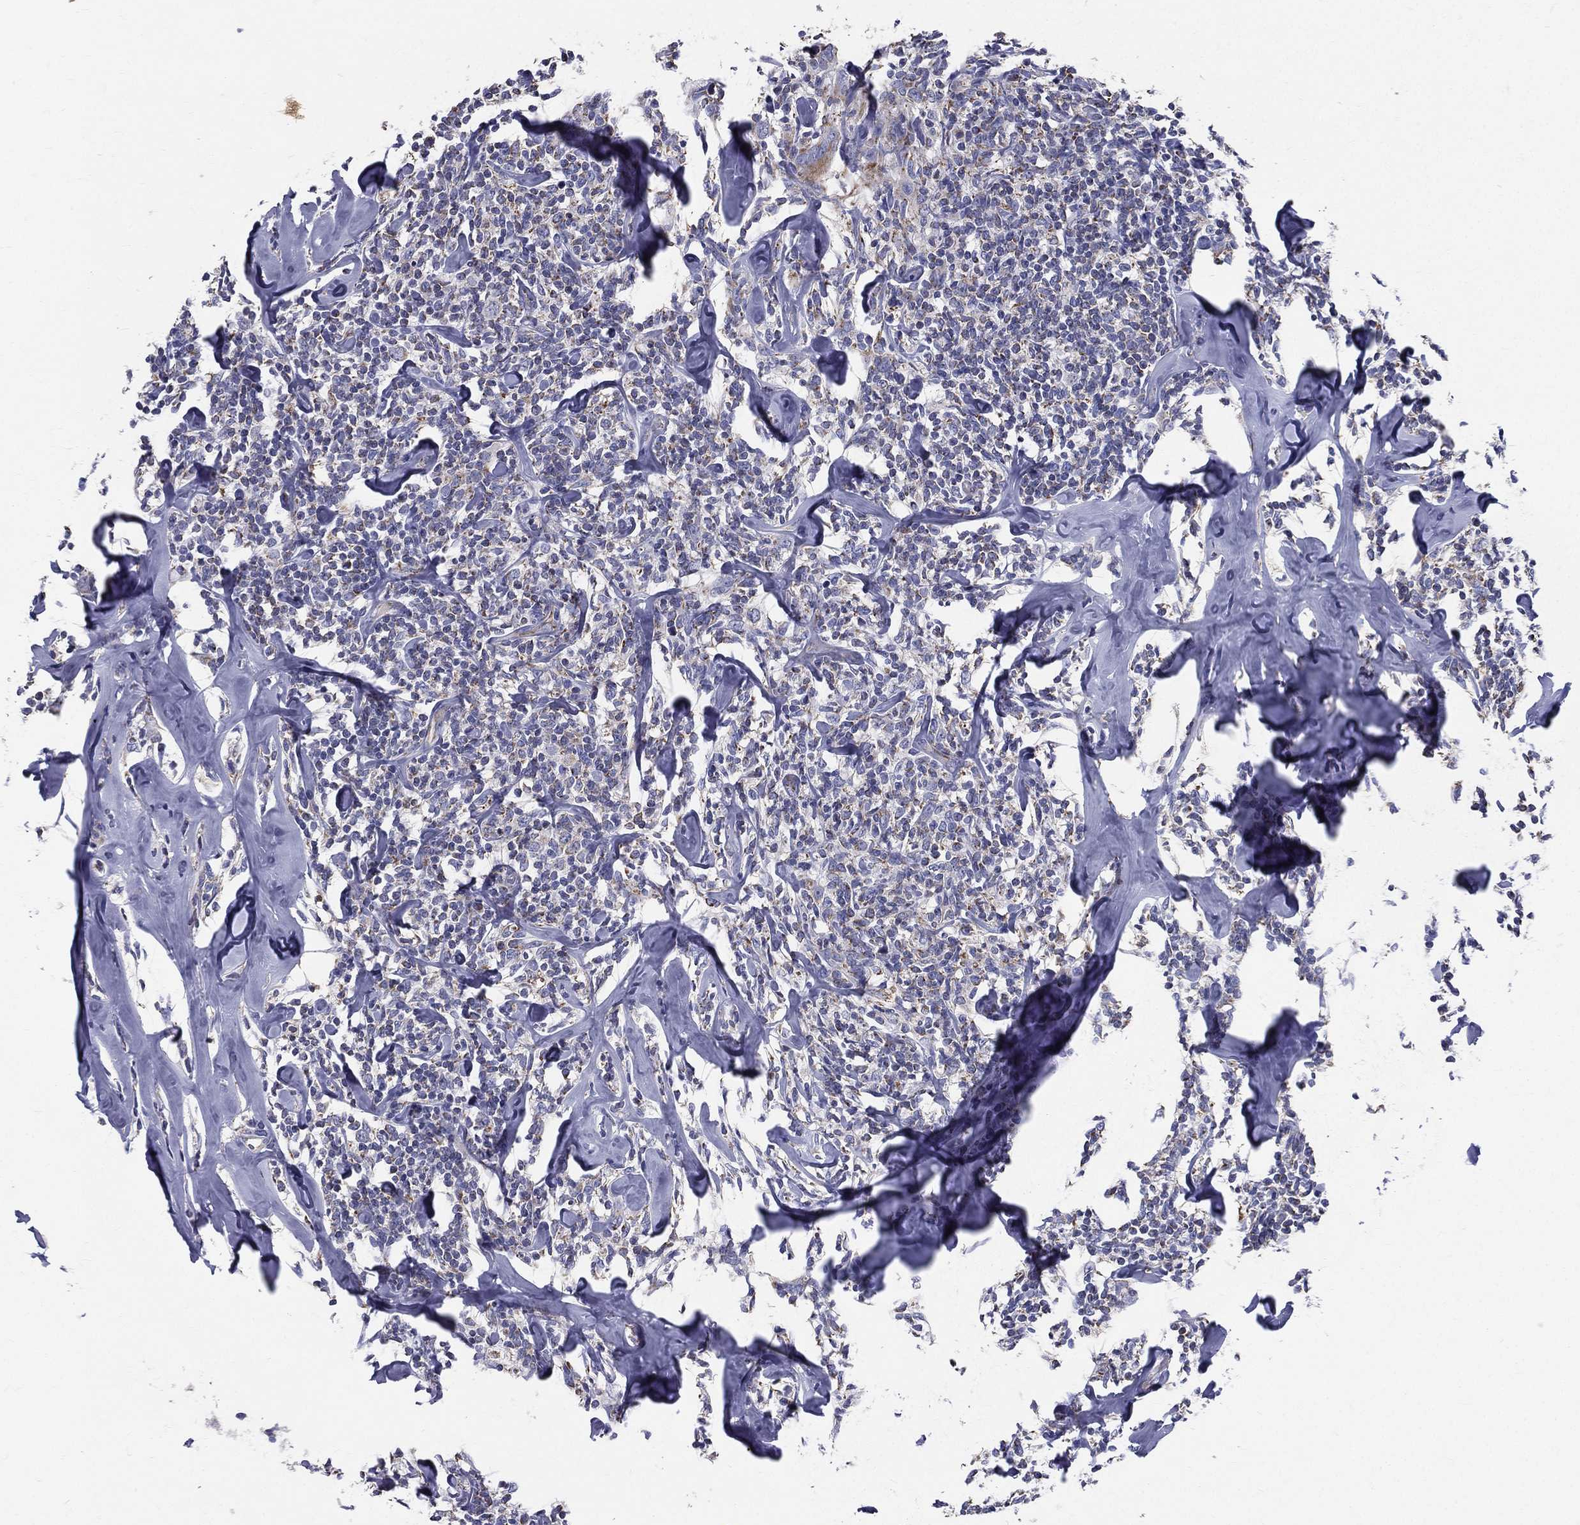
{"staining": {"intensity": "negative", "quantity": "none", "location": "none"}, "tissue": "lymphoma", "cell_type": "Tumor cells", "image_type": "cancer", "snomed": [{"axis": "morphology", "description": "Malignant lymphoma, non-Hodgkin's type, Low grade"}, {"axis": "topography", "description": "Lymph node"}], "caption": "IHC histopathology image of human low-grade malignant lymphoma, non-Hodgkin's type stained for a protein (brown), which reveals no staining in tumor cells.", "gene": "PWWP3A", "patient": {"sex": "female", "age": 56}}